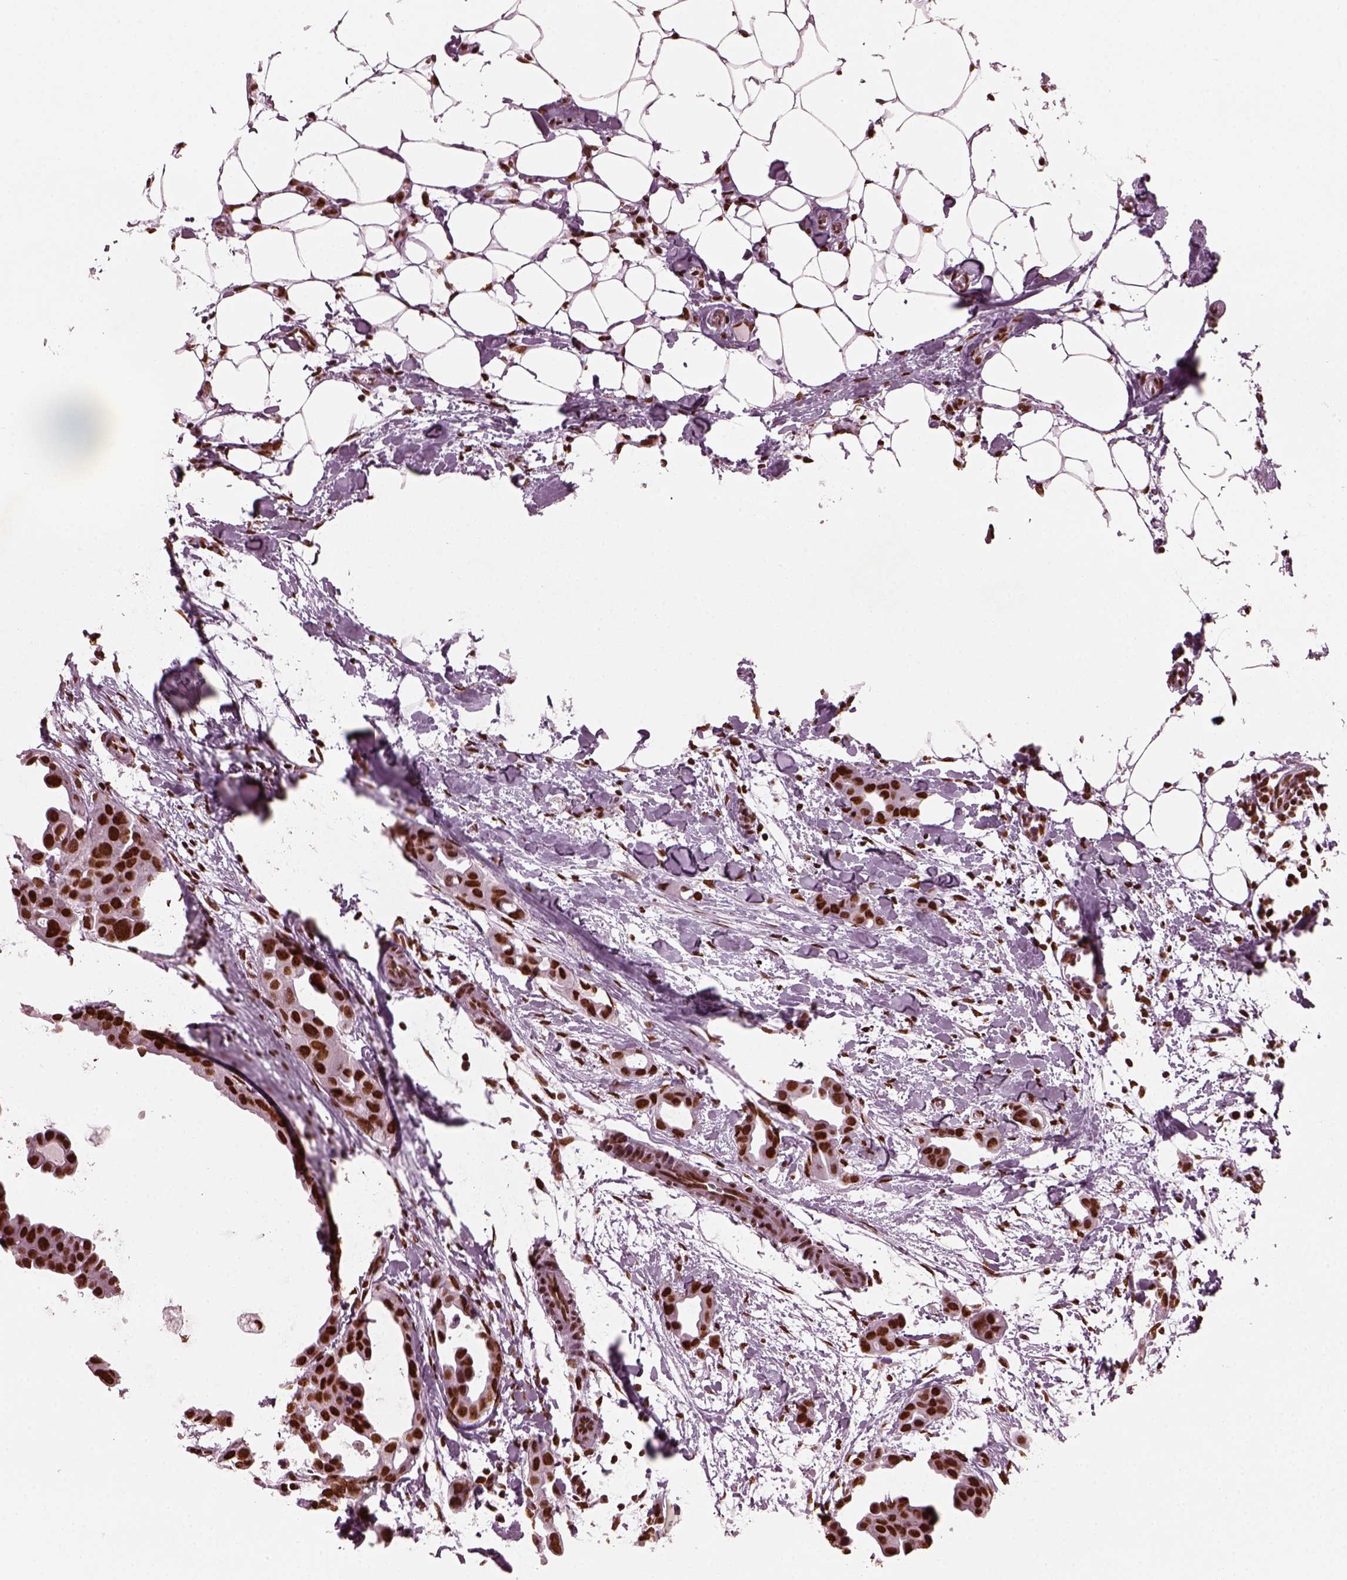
{"staining": {"intensity": "strong", "quantity": ">75%", "location": "nuclear"}, "tissue": "breast cancer", "cell_type": "Tumor cells", "image_type": "cancer", "snomed": [{"axis": "morphology", "description": "Duct carcinoma"}, {"axis": "topography", "description": "Breast"}], "caption": "Protein analysis of intraductal carcinoma (breast) tissue shows strong nuclear staining in about >75% of tumor cells.", "gene": "CBFA2T3", "patient": {"sex": "female", "age": 38}}